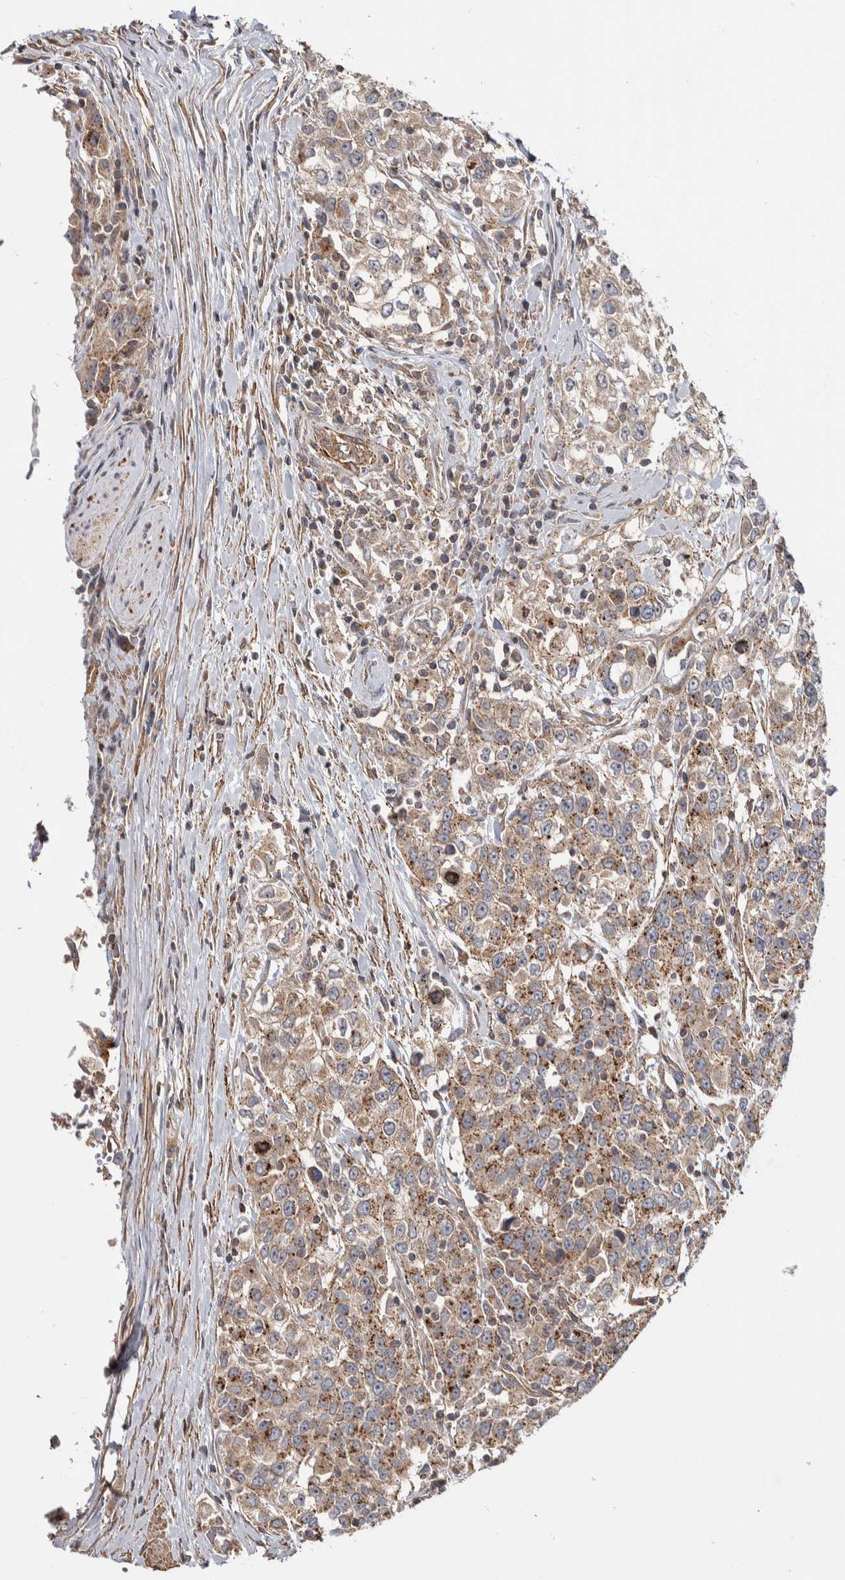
{"staining": {"intensity": "moderate", "quantity": ">75%", "location": "cytoplasmic/membranous"}, "tissue": "urothelial cancer", "cell_type": "Tumor cells", "image_type": "cancer", "snomed": [{"axis": "morphology", "description": "Urothelial carcinoma, High grade"}, {"axis": "topography", "description": "Urinary bladder"}], "caption": "High-magnification brightfield microscopy of urothelial carcinoma (high-grade) stained with DAB (3,3'-diaminobenzidine) (brown) and counterstained with hematoxylin (blue). tumor cells exhibit moderate cytoplasmic/membranous positivity is identified in approximately>75% of cells.", "gene": "CHMP4C", "patient": {"sex": "female", "age": 80}}